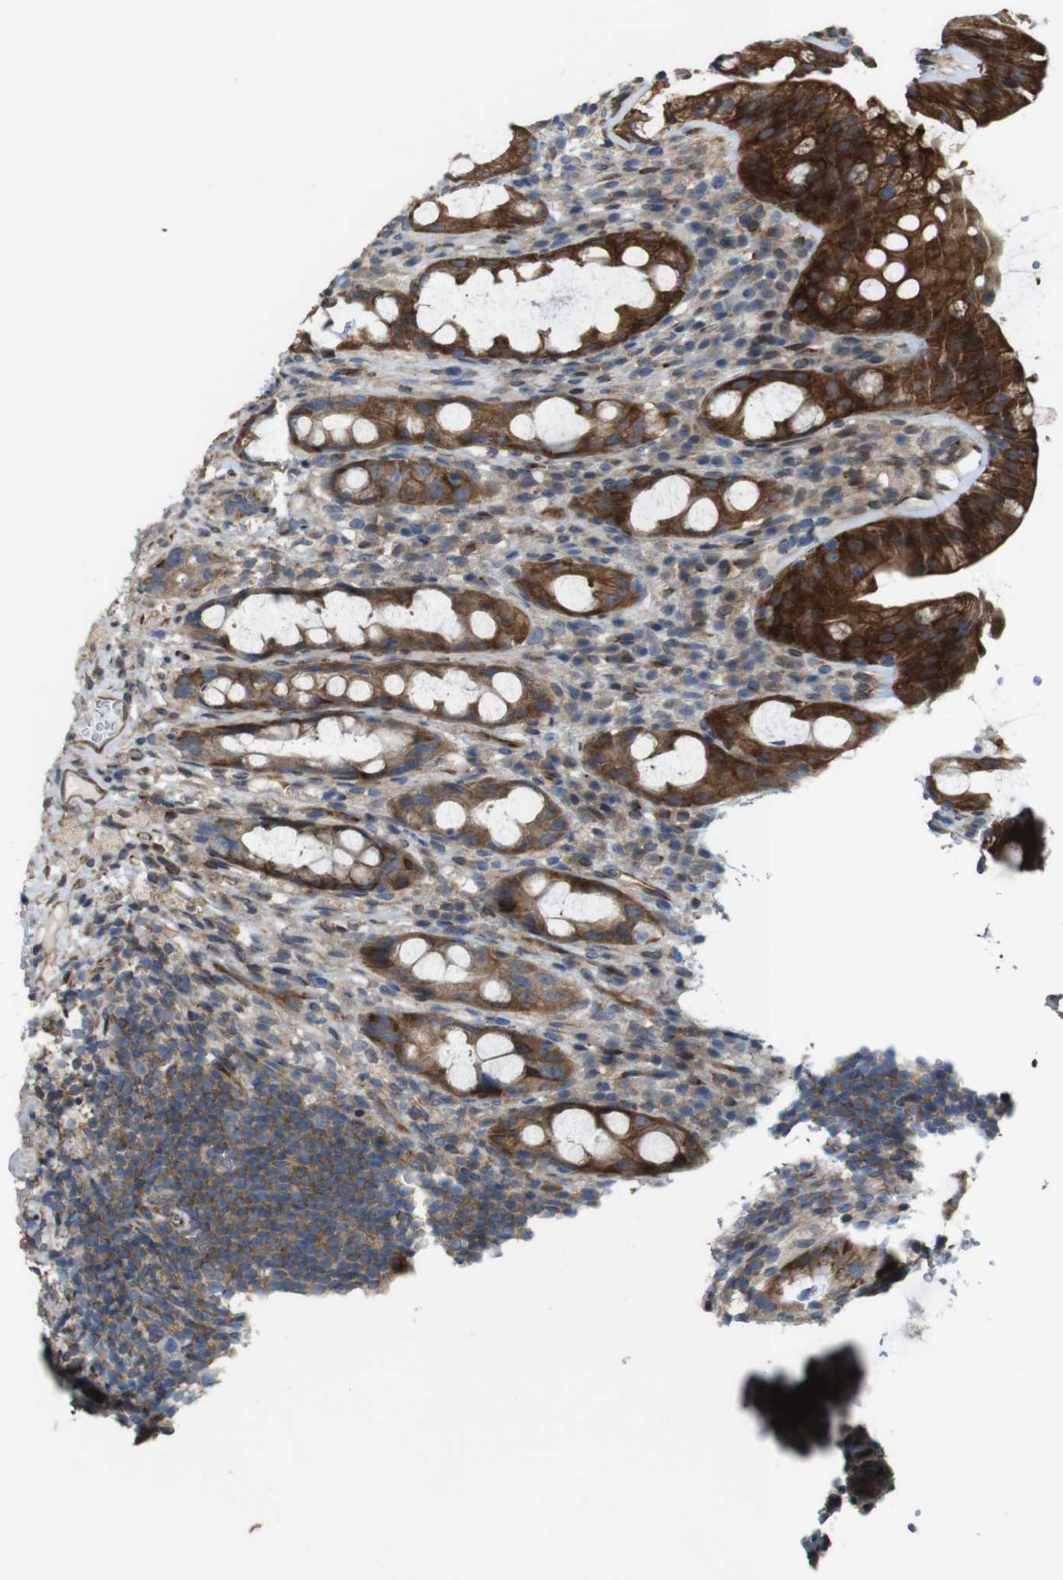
{"staining": {"intensity": "strong", "quantity": ">75%", "location": "cytoplasmic/membranous"}, "tissue": "rectum", "cell_type": "Glandular cells", "image_type": "normal", "snomed": [{"axis": "morphology", "description": "Normal tissue, NOS"}, {"axis": "topography", "description": "Rectum"}], "caption": "This histopathology image displays benign rectum stained with immunohistochemistry (IHC) to label a protein in brown. The cytoplasmic/membranous of glandular cells show strong positivity for the protein. Nuclei are counter-stained blue.", "gene": "PCOLCE2", "patient": {"sex": "male", "age": 44}}